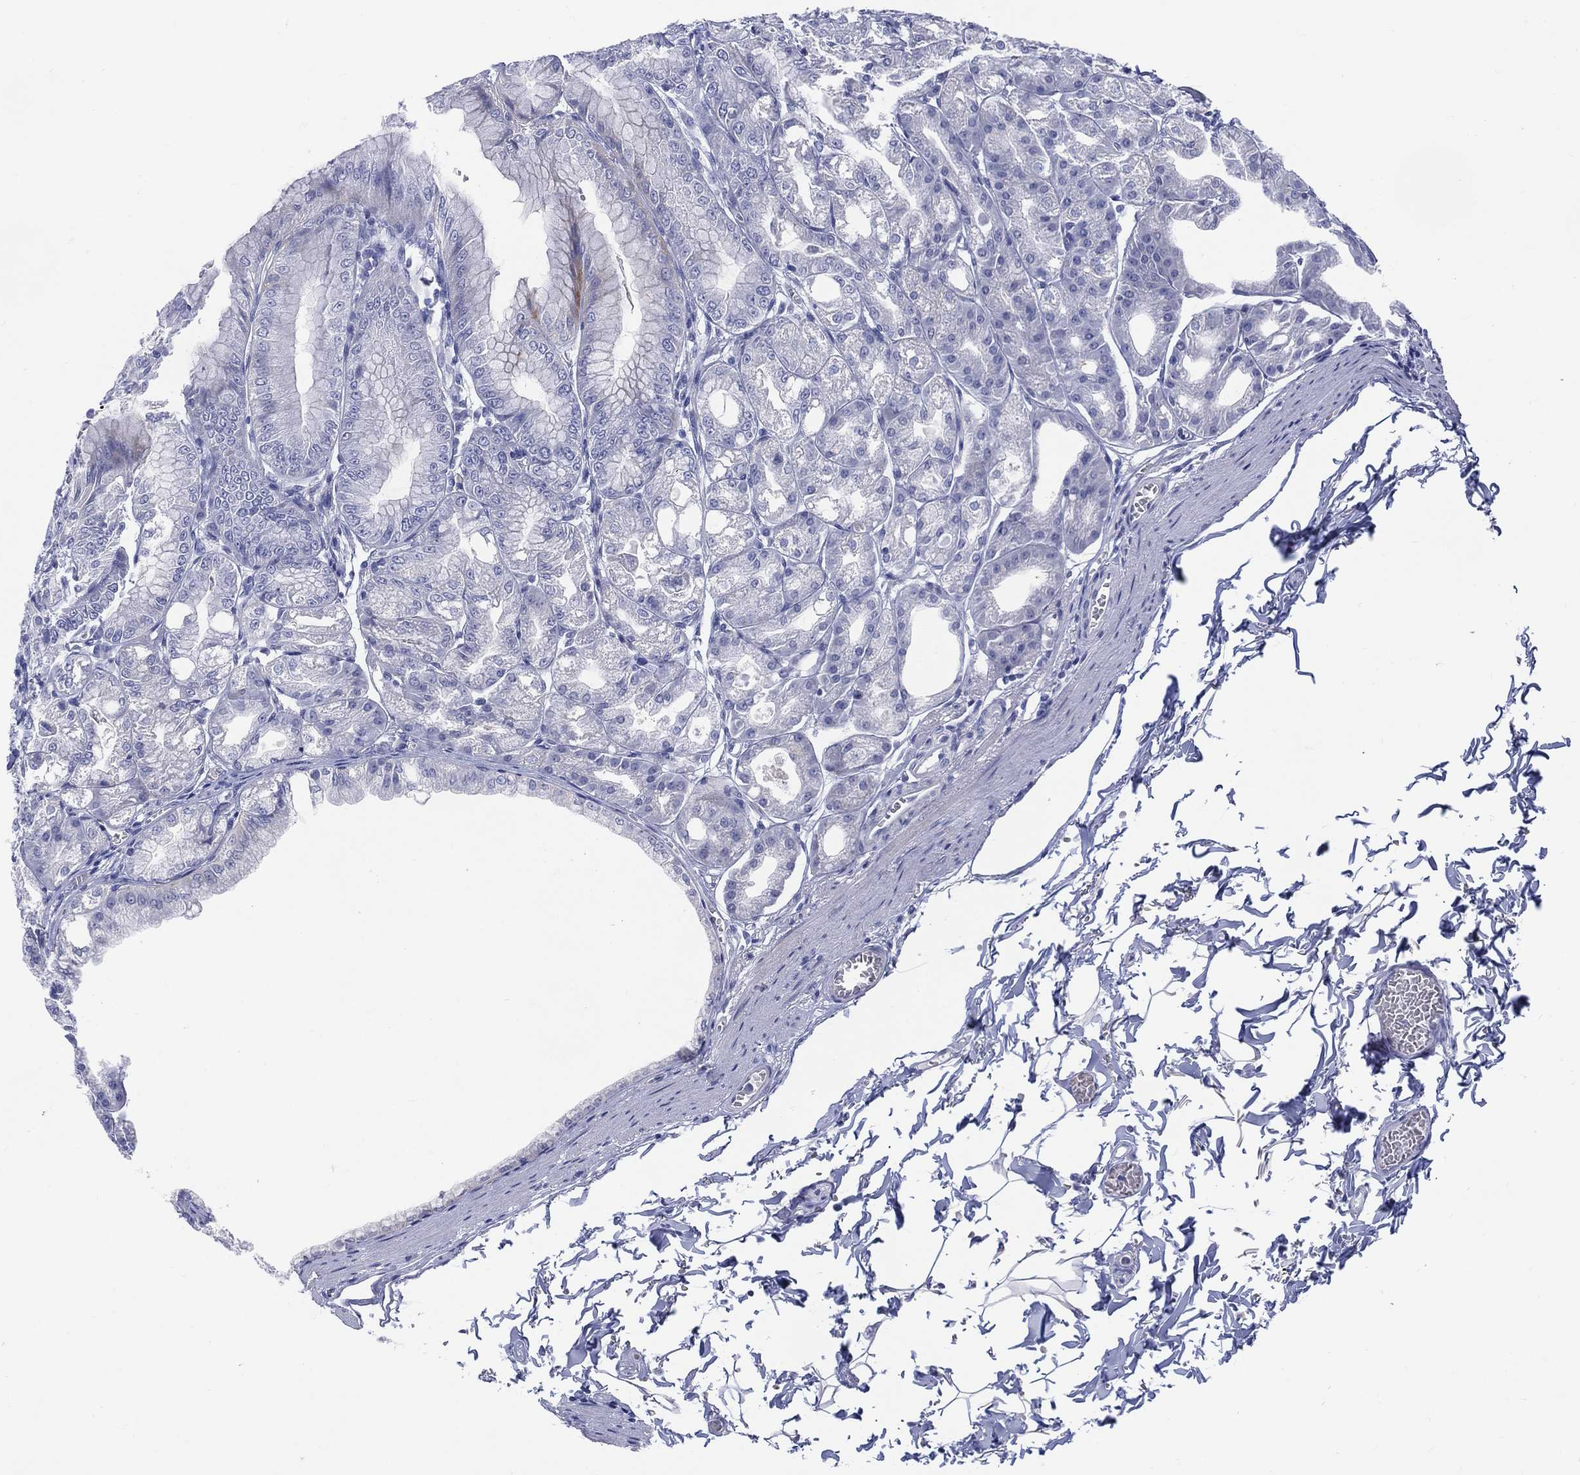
{"staining": {"intensity": "negative", "quantity": "none", "location": "none"}, "tissue": "stomach", "cell_type": "Glandular cells", "image_type": "normal", "snomed": [{"axis": "morphology", "description": "Normal tissue, NOS"}, {"axis": "topography", "description": "Stomach"}], "caption": "Immunohistochemical staining of normal human stomach demonstrates no significant staining in glandular cells. (Stains: DAB immunohistochemistry (IHC) with hematoxylin counter stain, Microscopy: brightfield microscopy at high magnification).", "gene": "ENSG00000285953", "patient": {"sex": "male", "age": 71}}